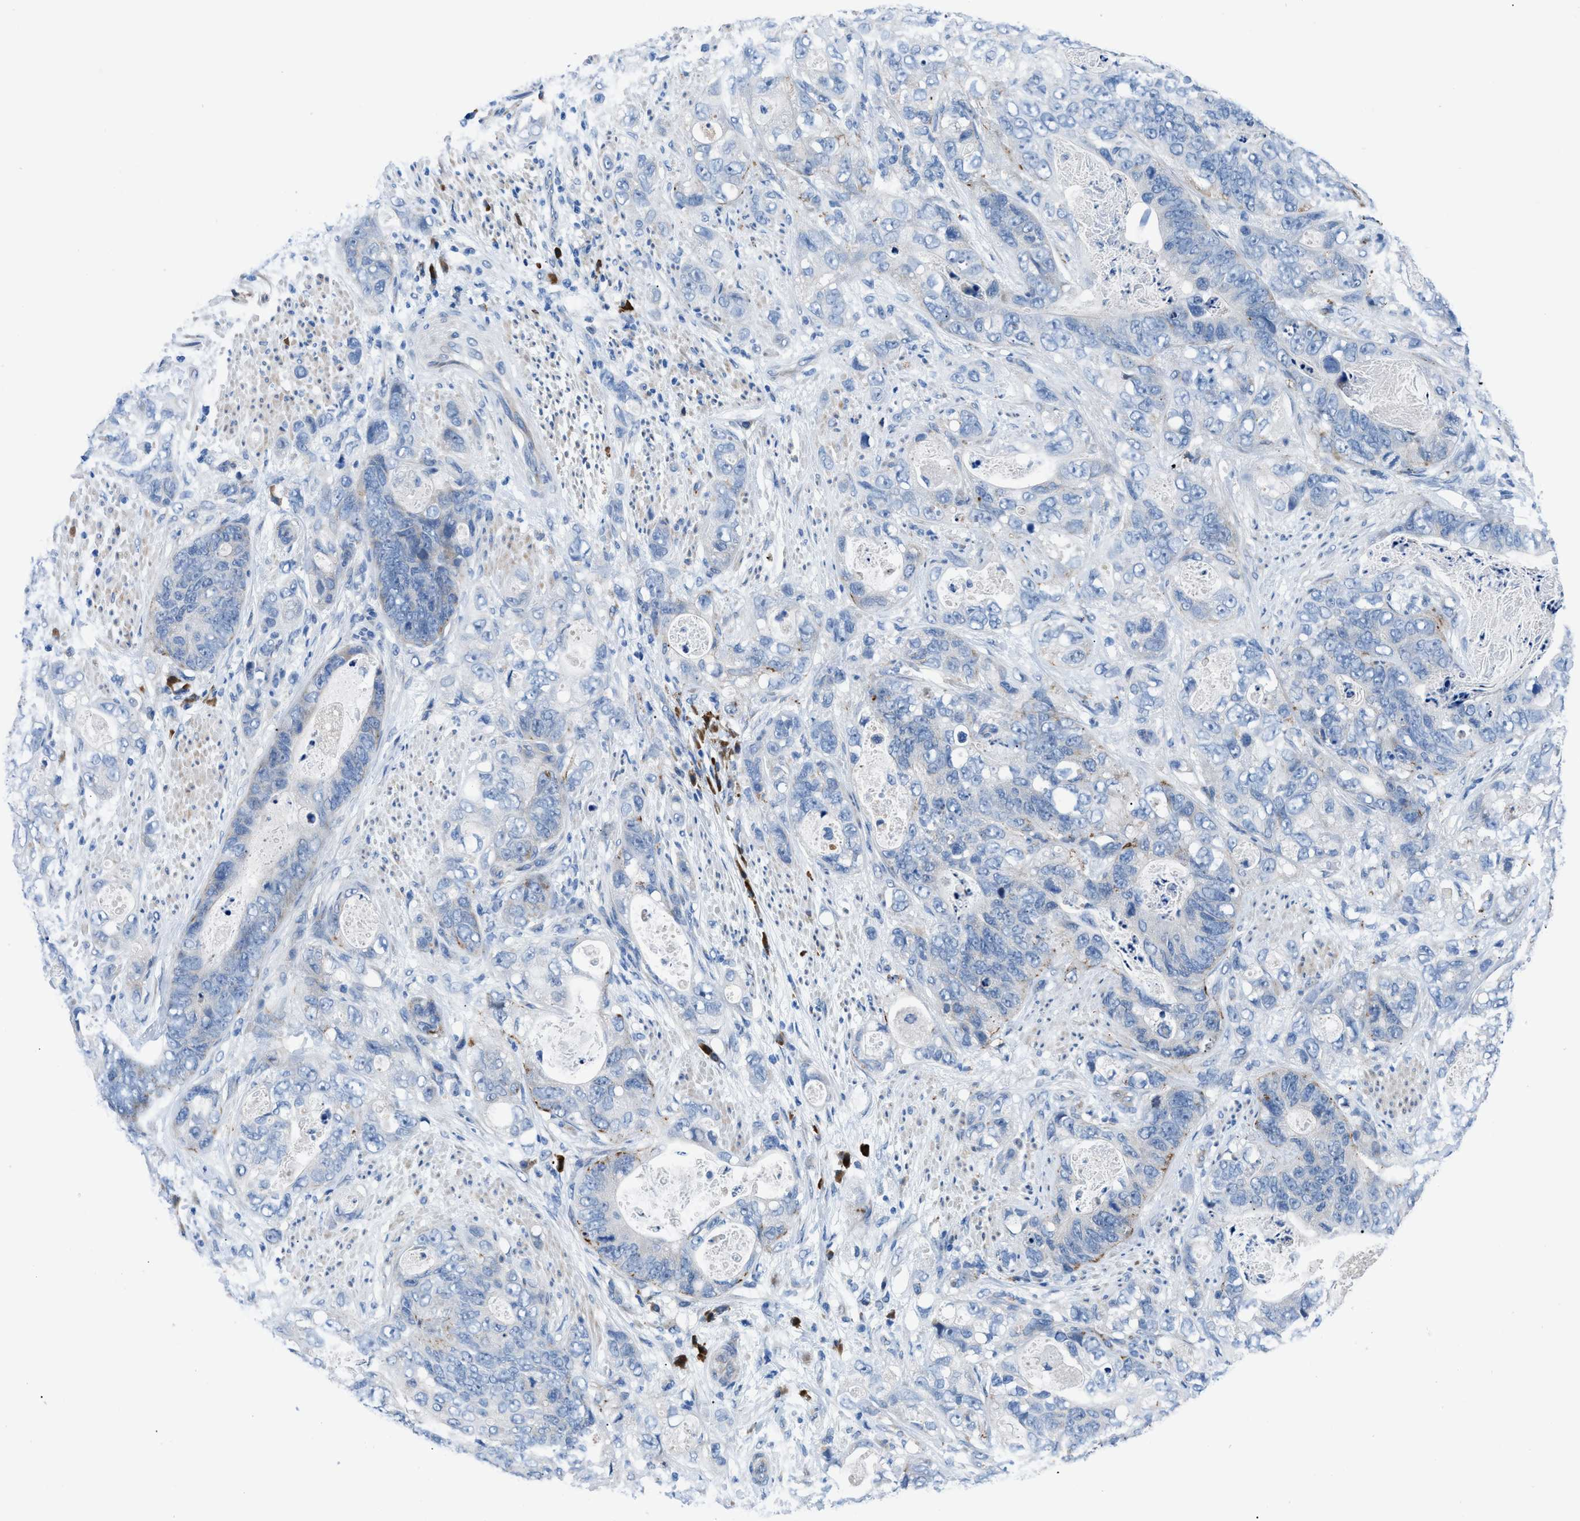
{"staining": {"intensity": "negative", "quantity": "none", "location": "none"}, "tissue": "stomach cancer", "cell_type": "Tumor cells", "image_type": "cancer", "snomed": [{"axis": "morphology", "description": "Adenocarcinoma, NOS"}, {"axis": "topography", "description": "Stomach"}], "caption": "Tumor cells are negative for brown protein staining in stomach cancer (adenocarcinoma). The staining was performed using DAB (3,3'-diaminobenzidine) to visualize the protein expression in brown, while the nuclei were stained in blue with hematoxylin (Magnification: 20x).", "gene": "UAP1", "patient": {"sex": "female", "age": 89}}